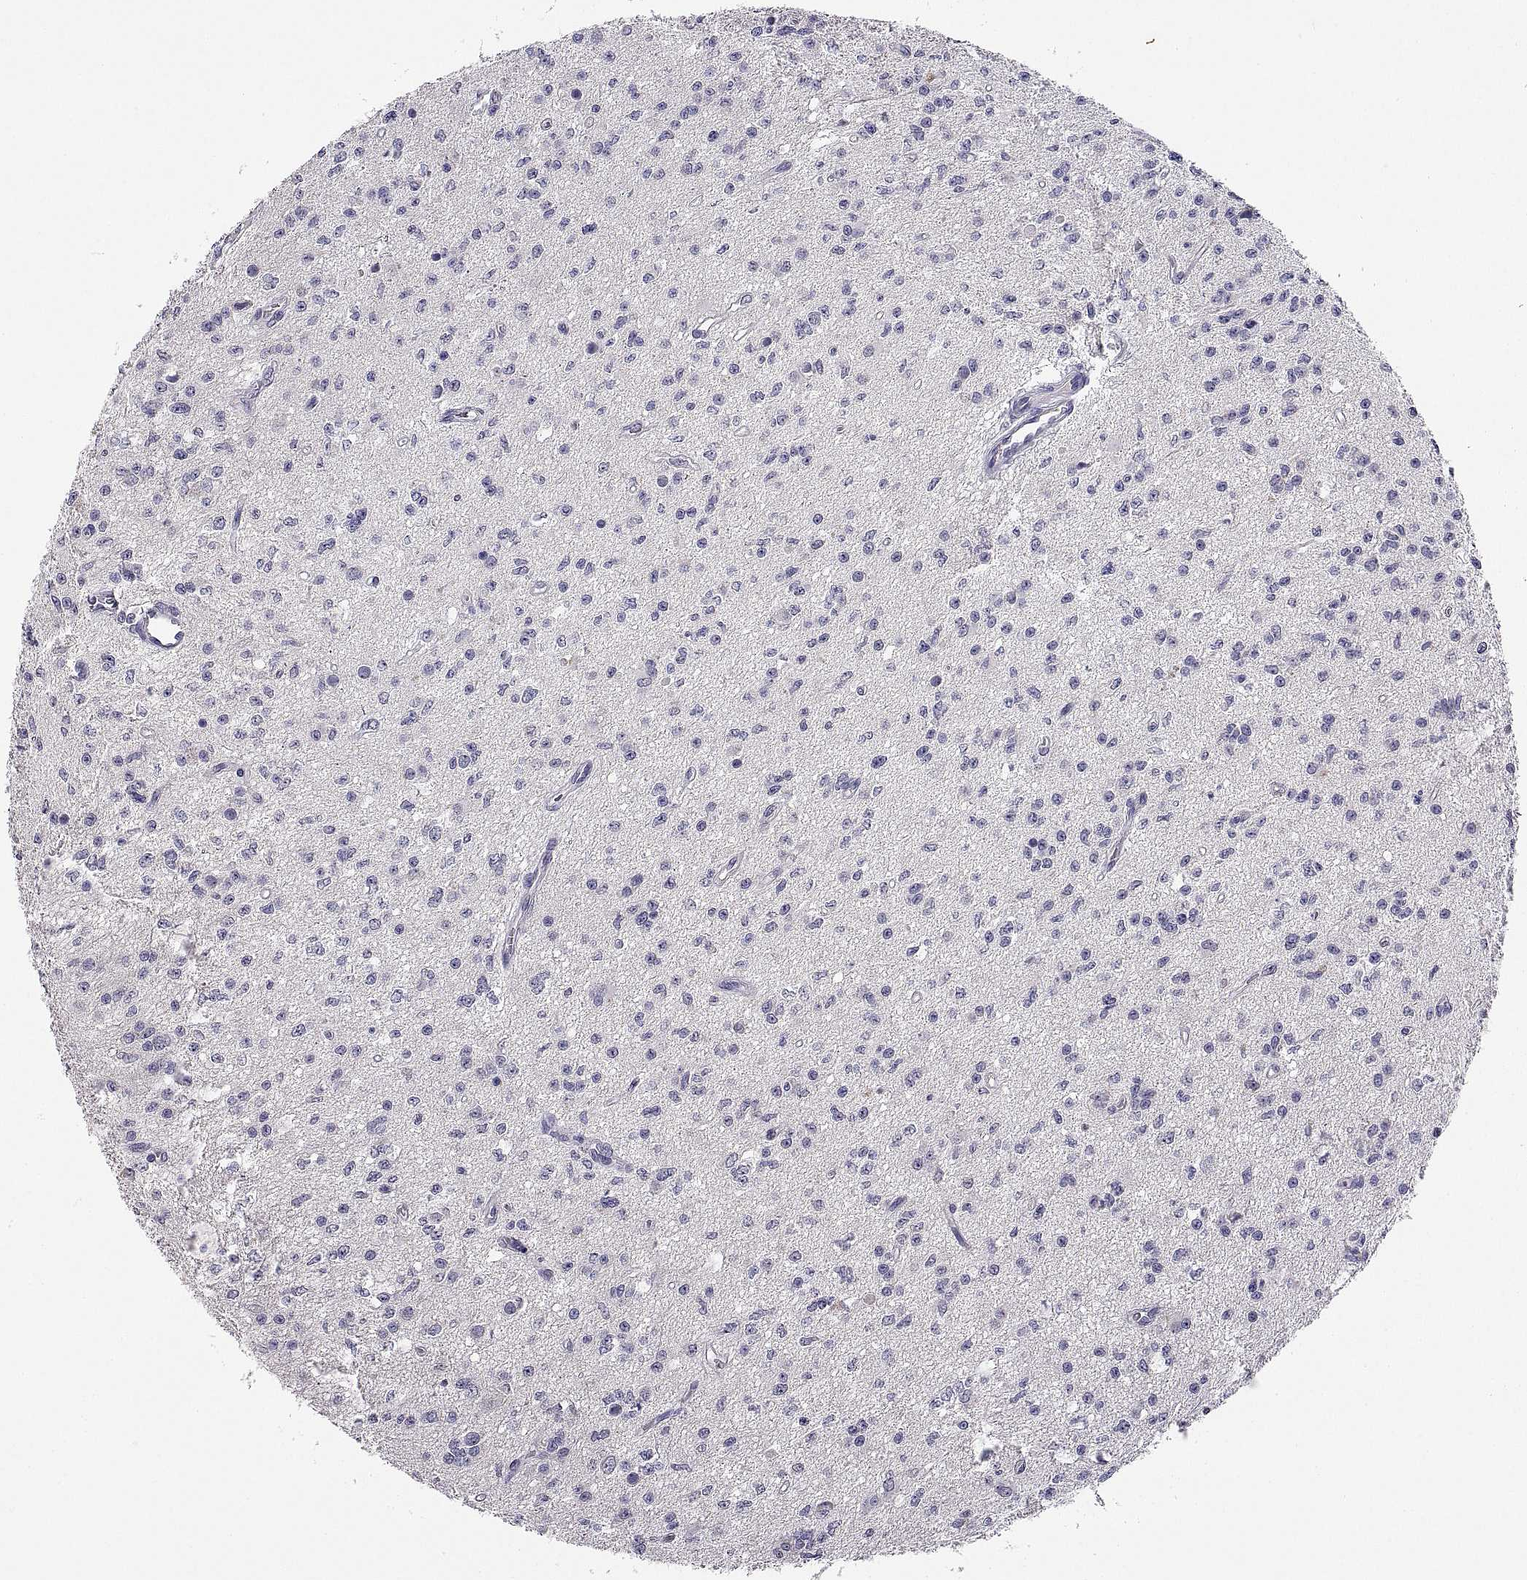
{"staining": {"intensity": "negative", "quantity": "none", "location": "none"}, "tissue": "glioma", "cell_type": "Tumor cells", "image_type": "cancer", "snomed": [{"axis": "morphology", "description": "Glioma, malignant, Low grade"}, {"axis": "topography", "description": "Brain"}], "caption": "Tumor cells are negative for protein expression in human malignant low-grade glioma.", "gene": "MS4A1", "patient": {"sex": "female", "age": 45}}